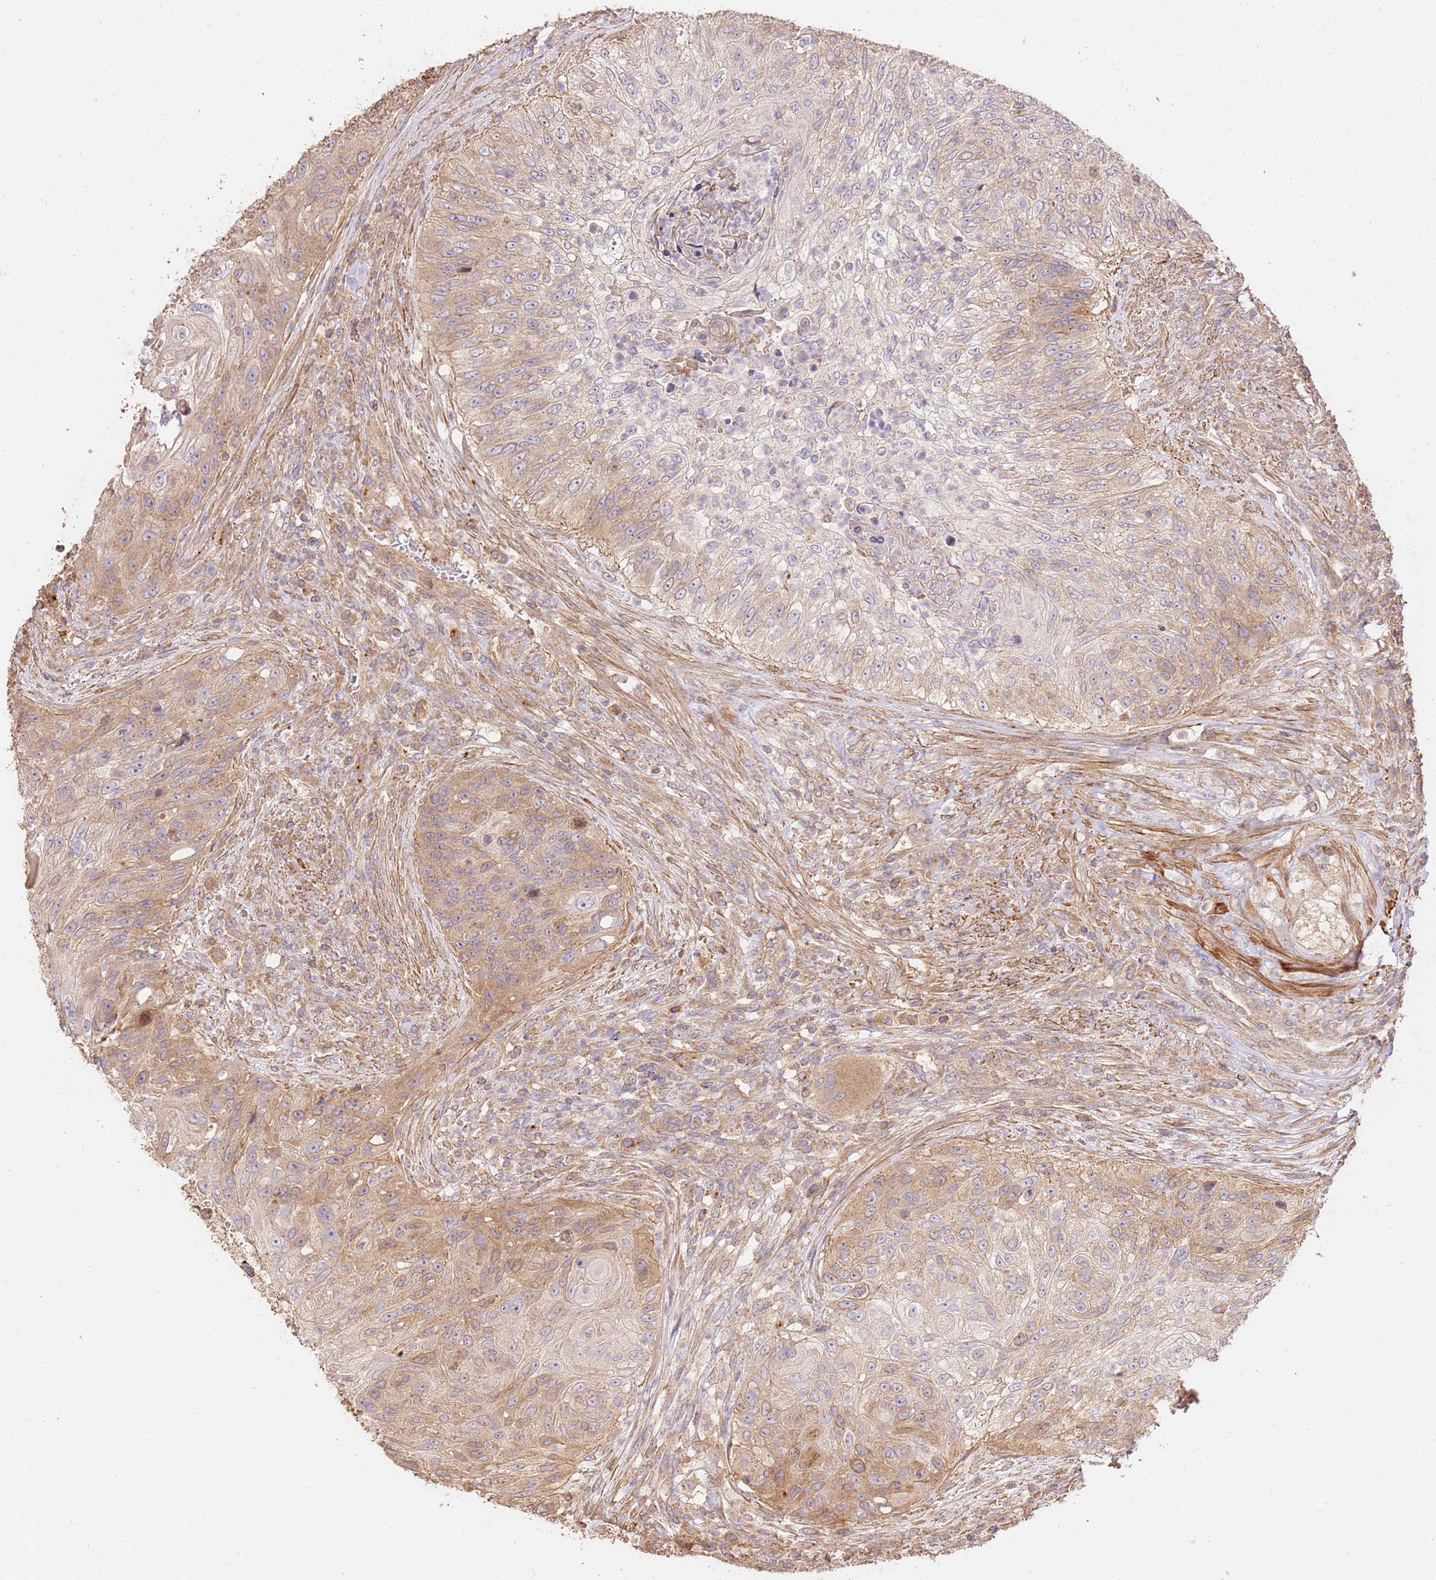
{"staining": {"intensity": "weak", "quantity": "25%-75%", "location": "cytoplasmic/membranous"}, "tissue": "urothelial cancer", "cell_type": "Tumor cells", "image_type": "cancer", "snomed": [{"axis": "morphology", "description": "Urothelial carcinoma, High grade"}, {"axis": "topography", "description": "Urinary bladder"}], "caption": "Human urothelial carcinoma (high-grade) stained with a protein marker demonstrates weak staining in tumor cells.", "gene": "CEP55", "patient": {"sex": "female", "age": 60}}